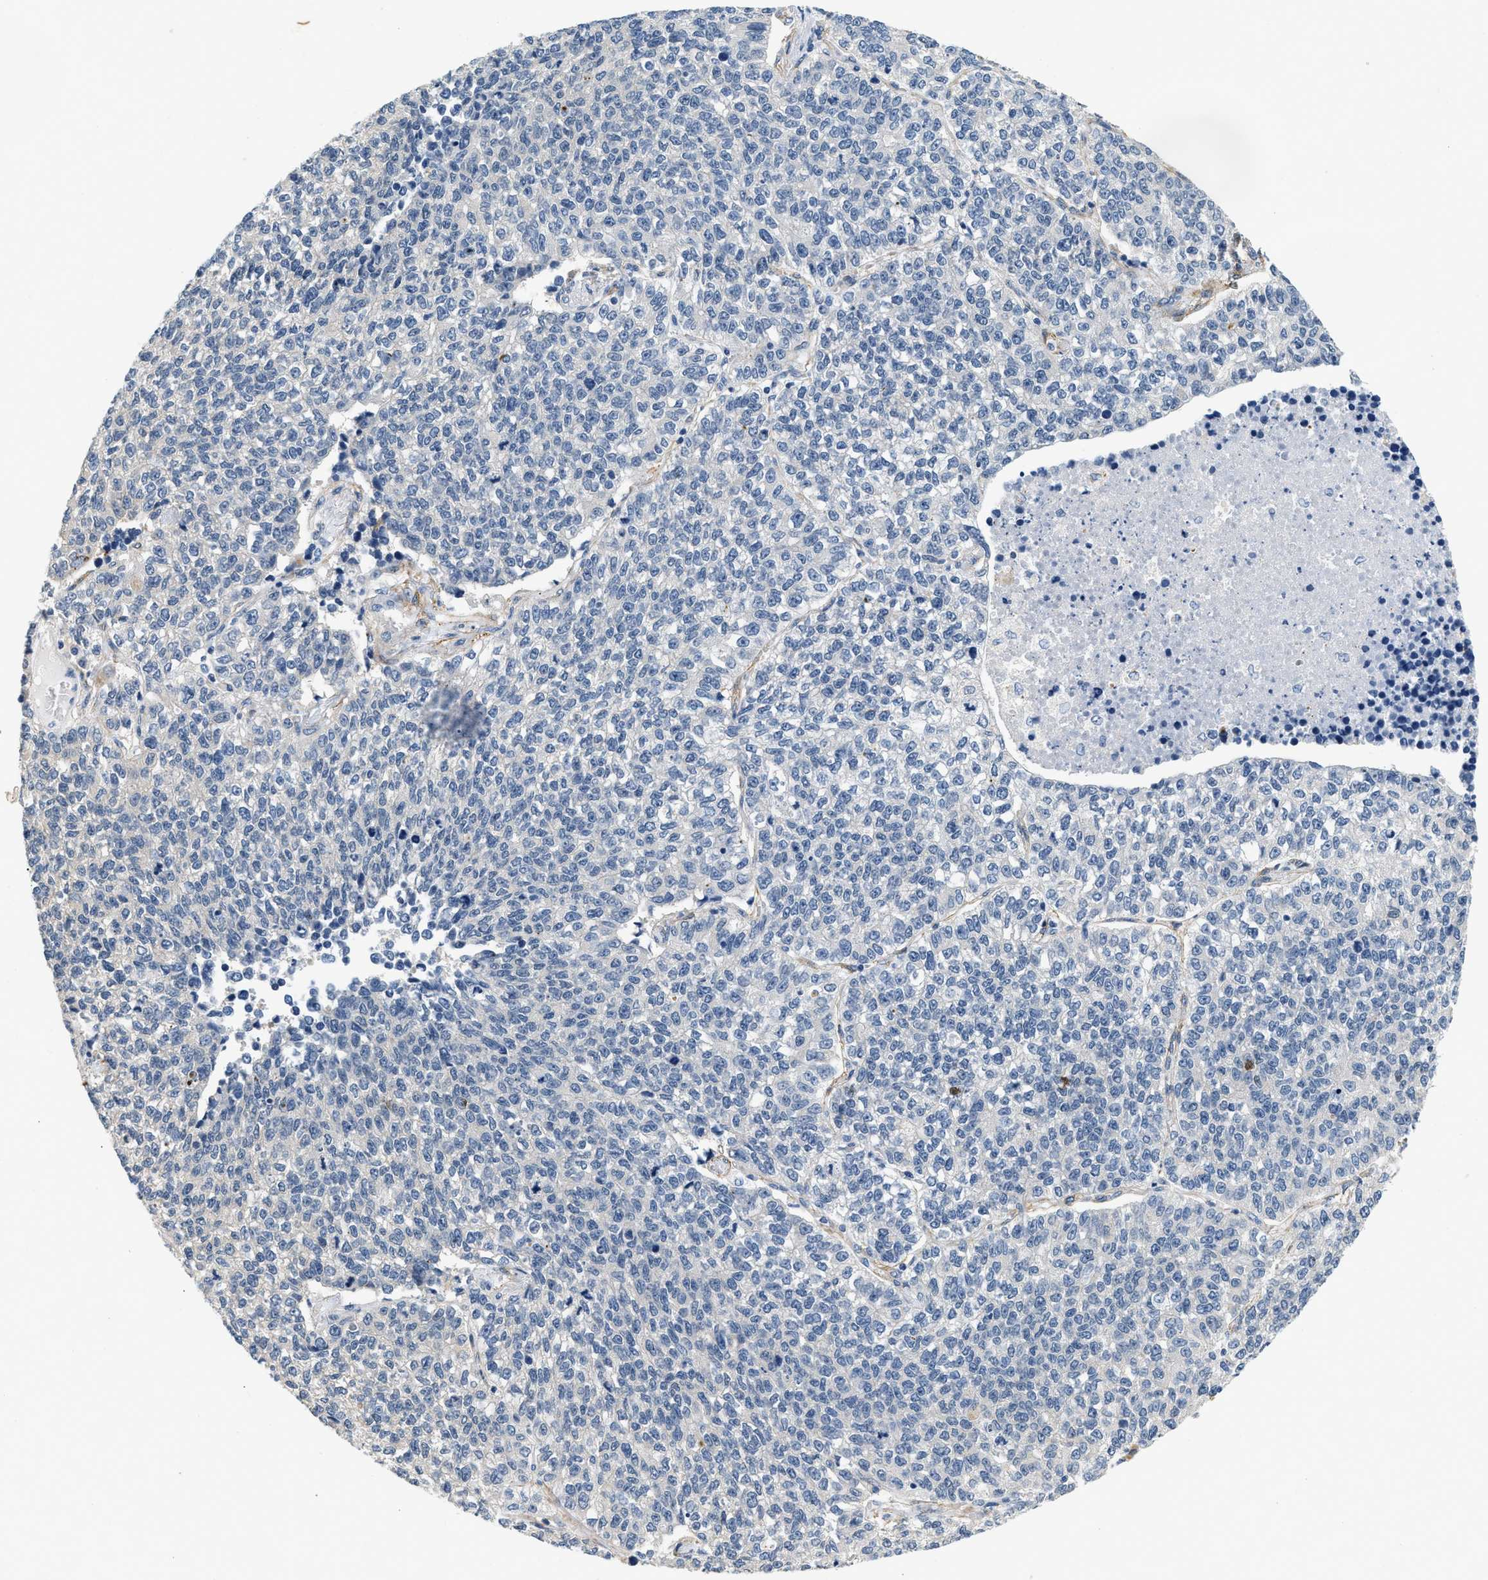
{"staining": {"intensity": "negative", "quantity": "none", "location": "none"}, "tissue": "lung cancer", "cell_type": "Tumor cells", "image_type": "cancer", "snomed": [{"axis": "morphology", "description": "Adenocarcinoma, NOS"}, {"axis": "topography", "description": "Lung"}], "caption": "Immunohistochemistry image of human lung cancer (adenocarcinoma) stained for a protein (brown), which reveals no expression in tumor cells.", "gene": "PDGFRA", "patient": {"sex": "male", "age": 49}}